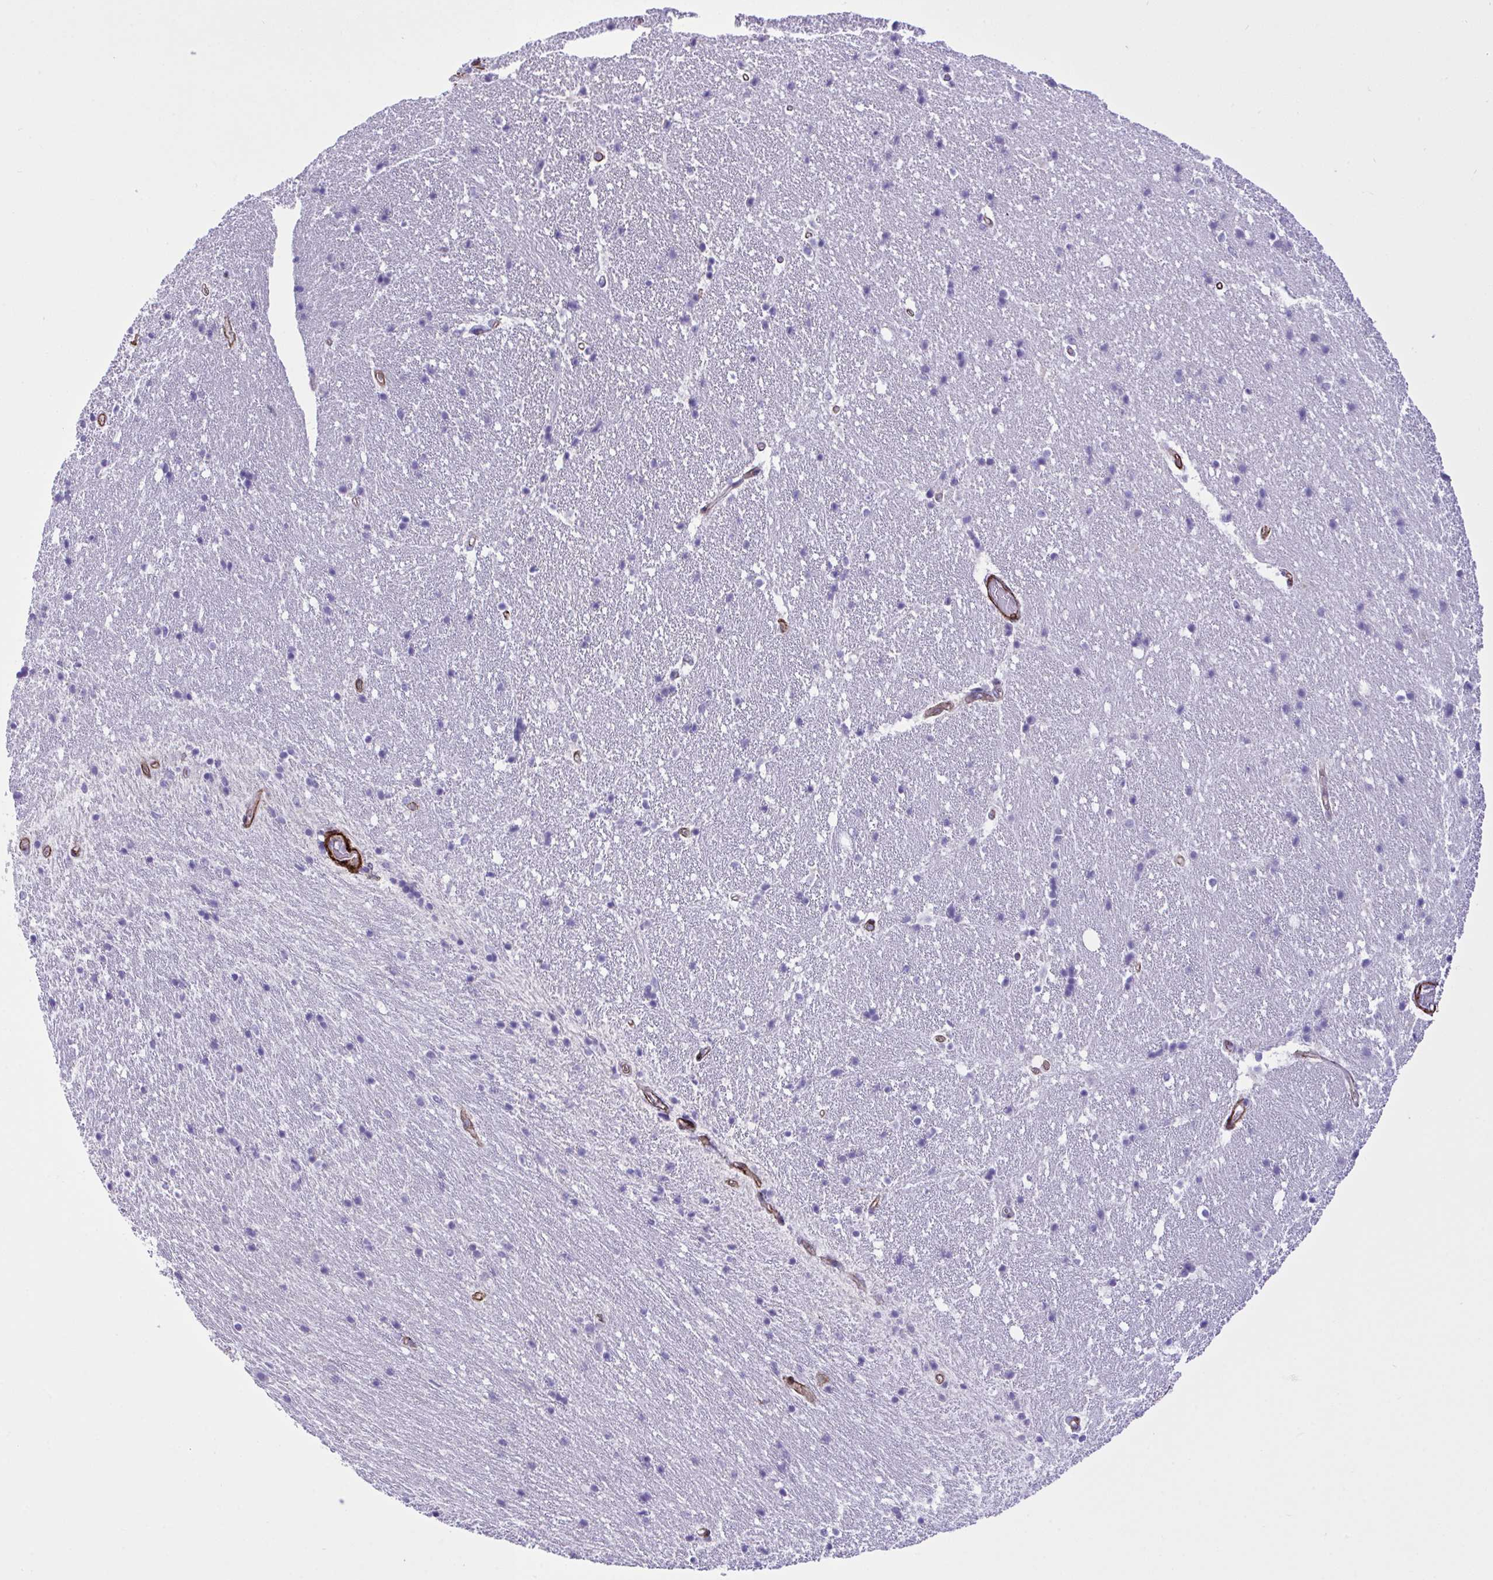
{"staining": {"intensity": "negative", "quantity": "none", "location": "none"}, "tissue": "hippocampus", "cell_type": "Glial cells", "image_type": "normal", "snomed": [{"axis": "morphology", "description": "Normal tissue, NOS"}, {"axis": "topography", "description": "Hippocampus"}], "caption": "The histopathology image shows no staining of glial cells in normal hippocampus. Nuclei are stained in blue.", "gene": "SYNPO2L", "patient": {"sex": "male", "age": 63}}